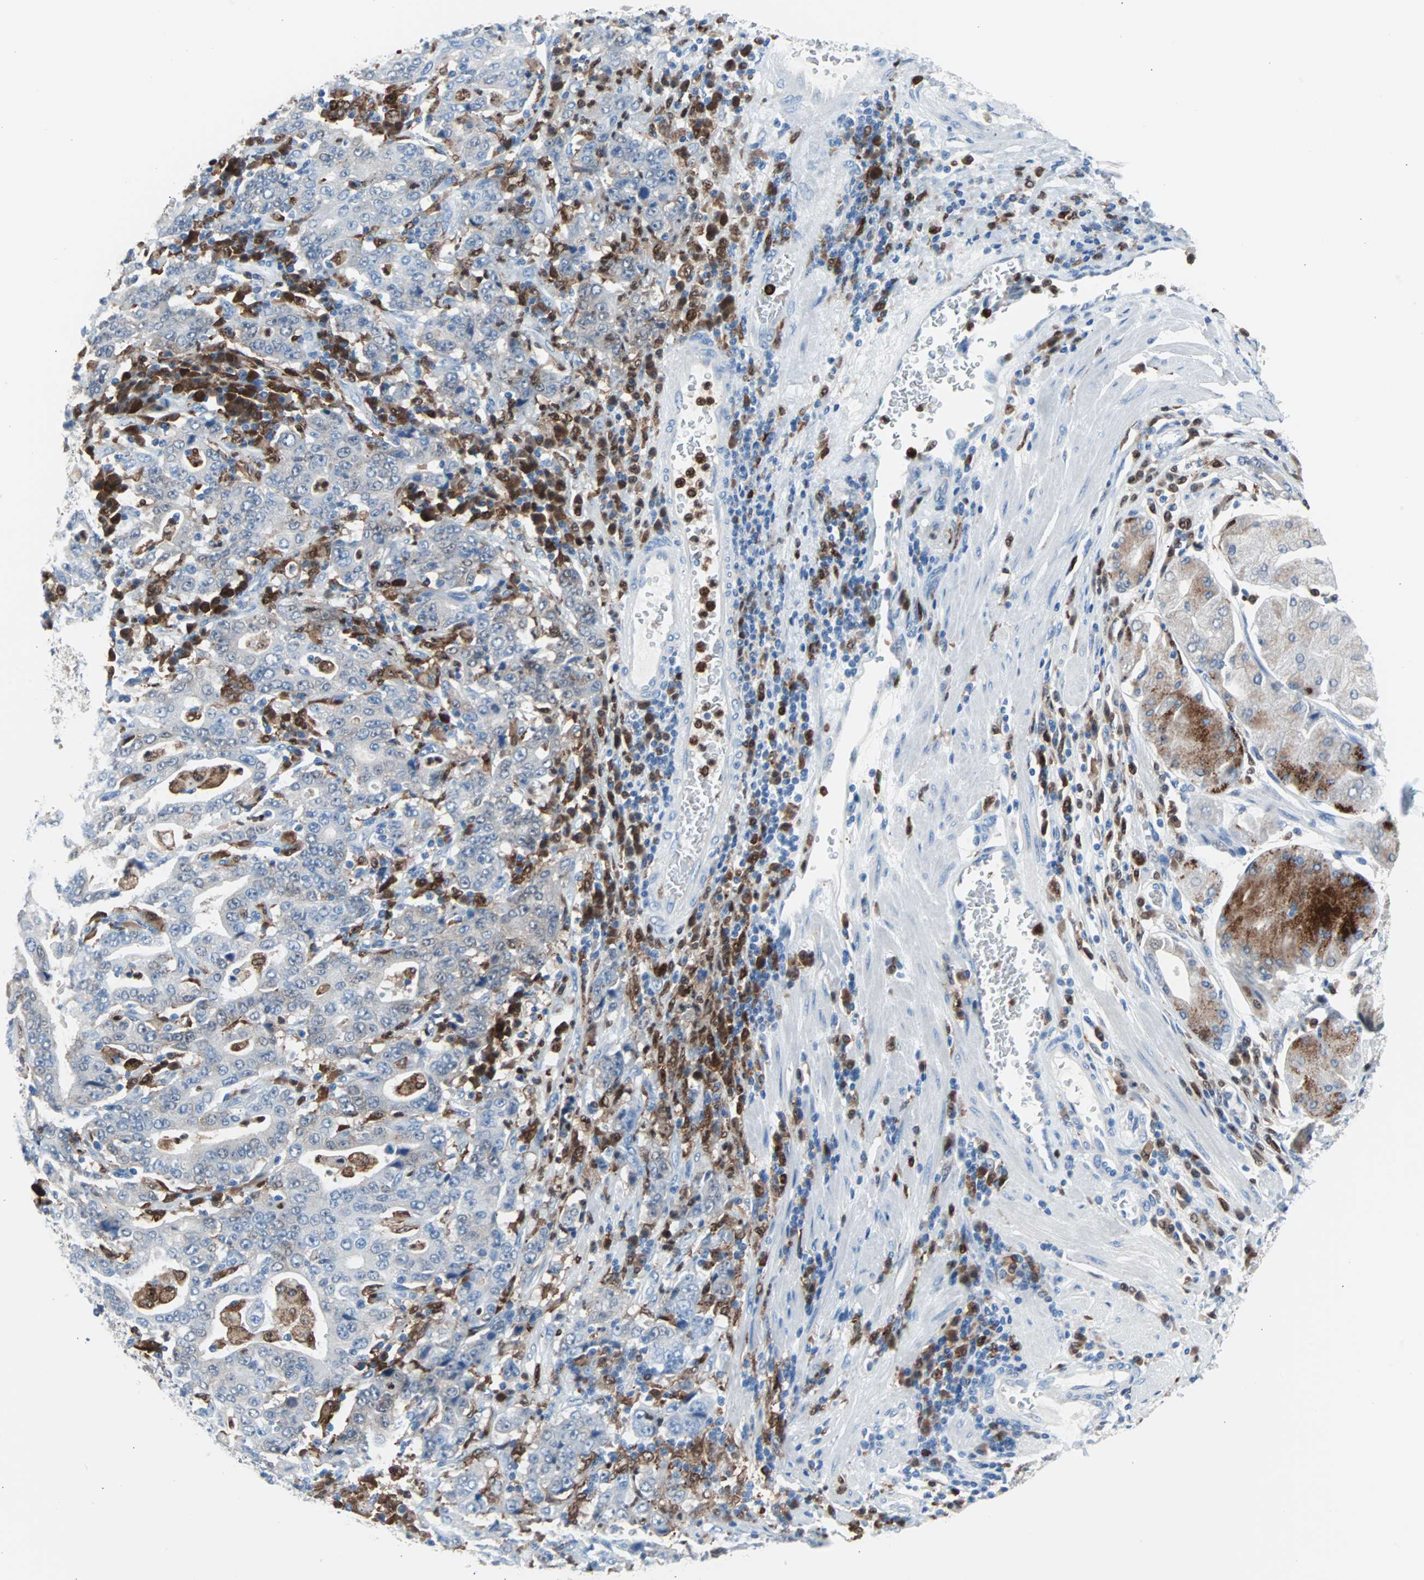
{"staining": {"intensity": "weak", "quantity": "<25%", "location": "cytoplasmic/membranous"}, "tissue": "stomach cancer", "cell_type": "Tumor cells", "image_type": "cancer", "snomed": [{"axis": "morphology", "description": "Normal tissue, NOS"}, {"axis": "morphology", "description": "Adenocarcinoma, NOS"}, {"axis": "topography", "description": "Stomach, upper"}, {"axis": "topography", "description": "Stomach"}], "caption": "A micrograph of stomach cancer stained for a protein shows no brown staining in tumor cells.", "gene": "SYK", "patient": {"sex": "male", "age": 59}}